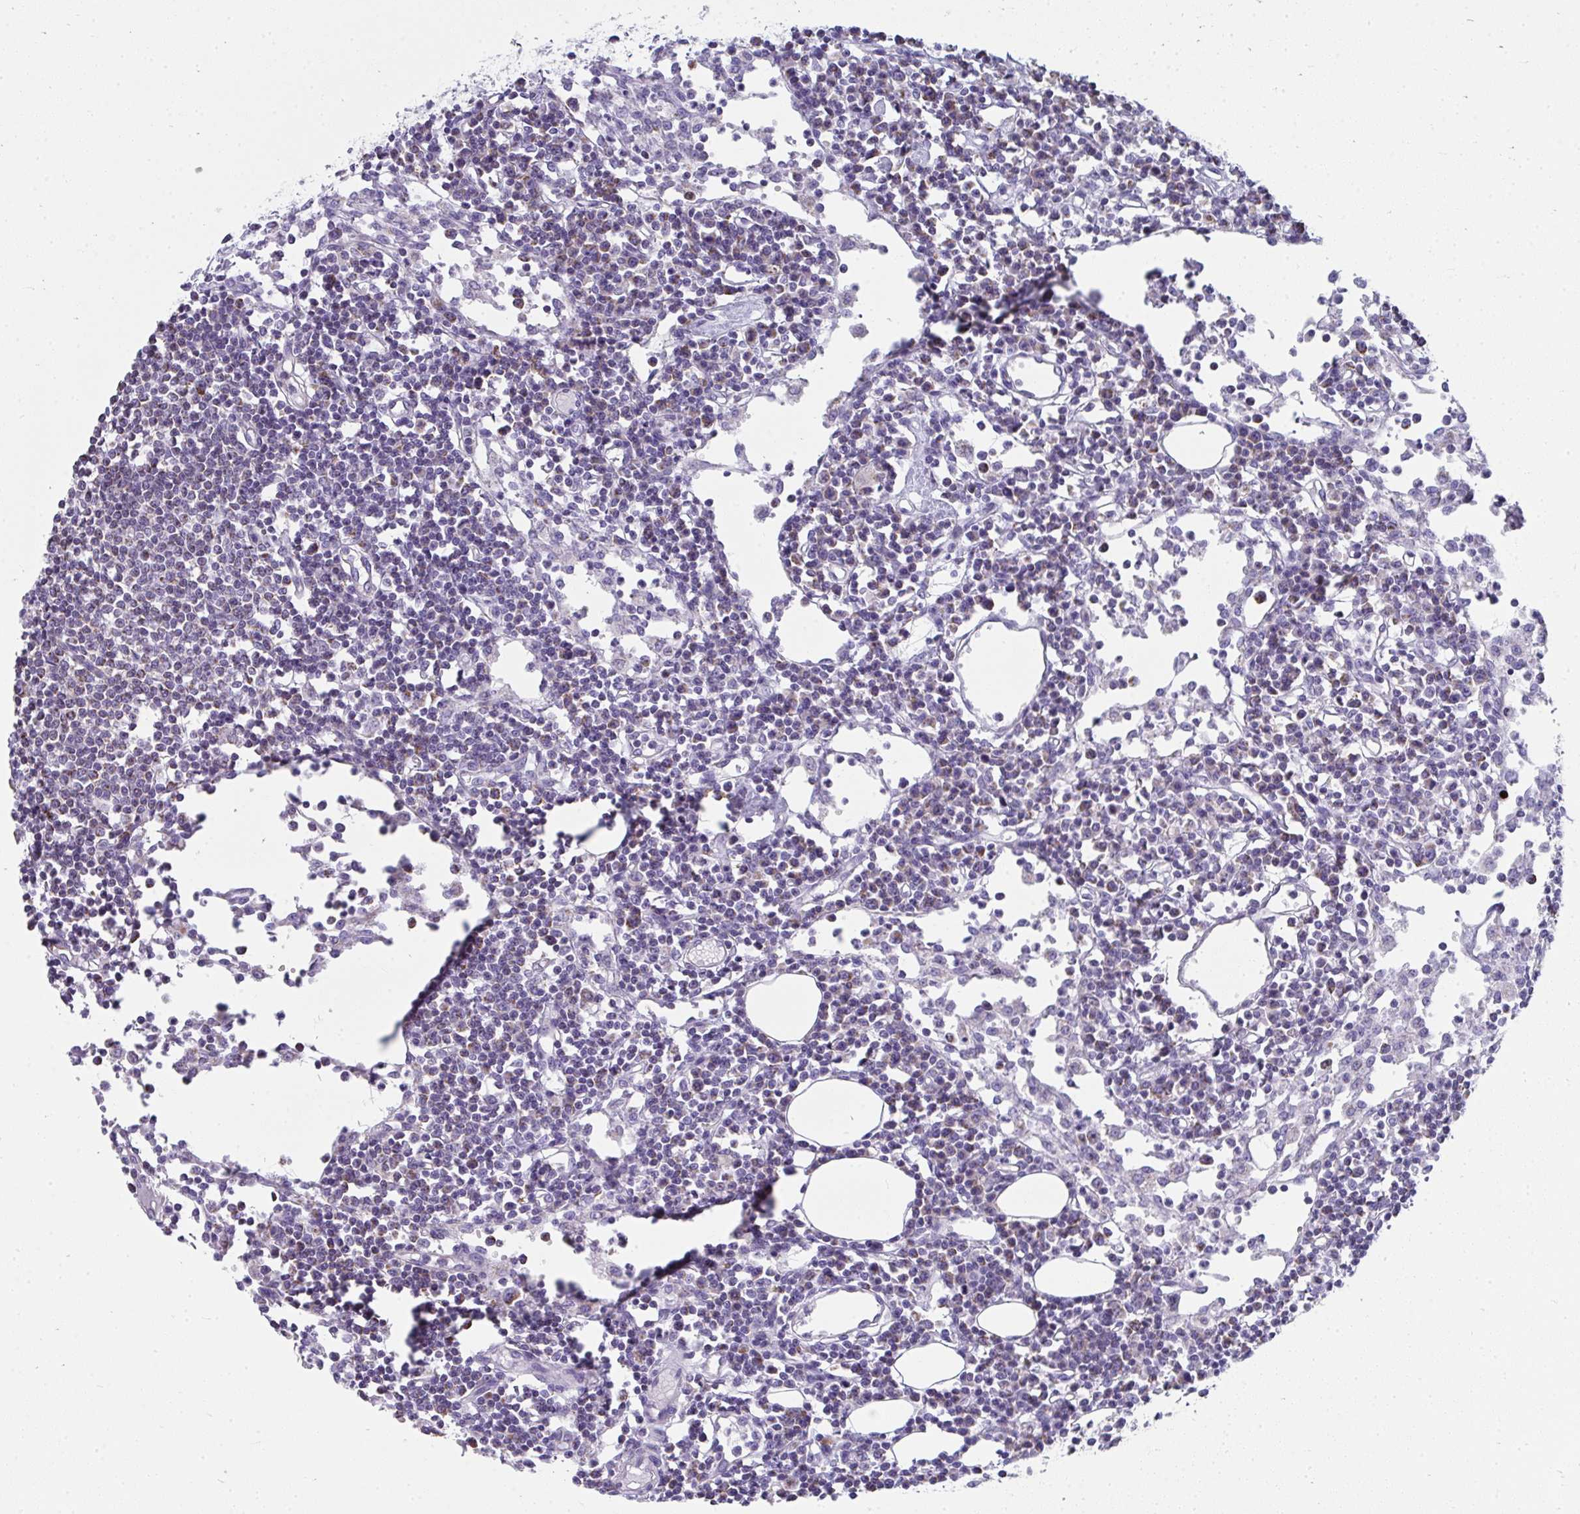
{"staining": {"intensity": "moderate", "quantity": "25%-75%", "location": "cytoplasmic/membranous"}, "tissue": "lymph node", "cell_type": "Germinal center cells", "image_type": "normal", "snomed": [{"axis": "morphology", "description": "Normal tissue, NOS"}, {"axis": "topography", "description": "Lymph node"}], "caption": "Protein expression analysis of unremarkable lymph node exhibits moderate cytoplasmic/membranous positivity in about 25%-75% of germinal center cells. The staining was performed using DAB, with brown indicating positive protein expression. Nuclei are stained blue with hematoxylin.", "gene": "SLC6A1", "patient": {"sex": "female", "age": 78}}